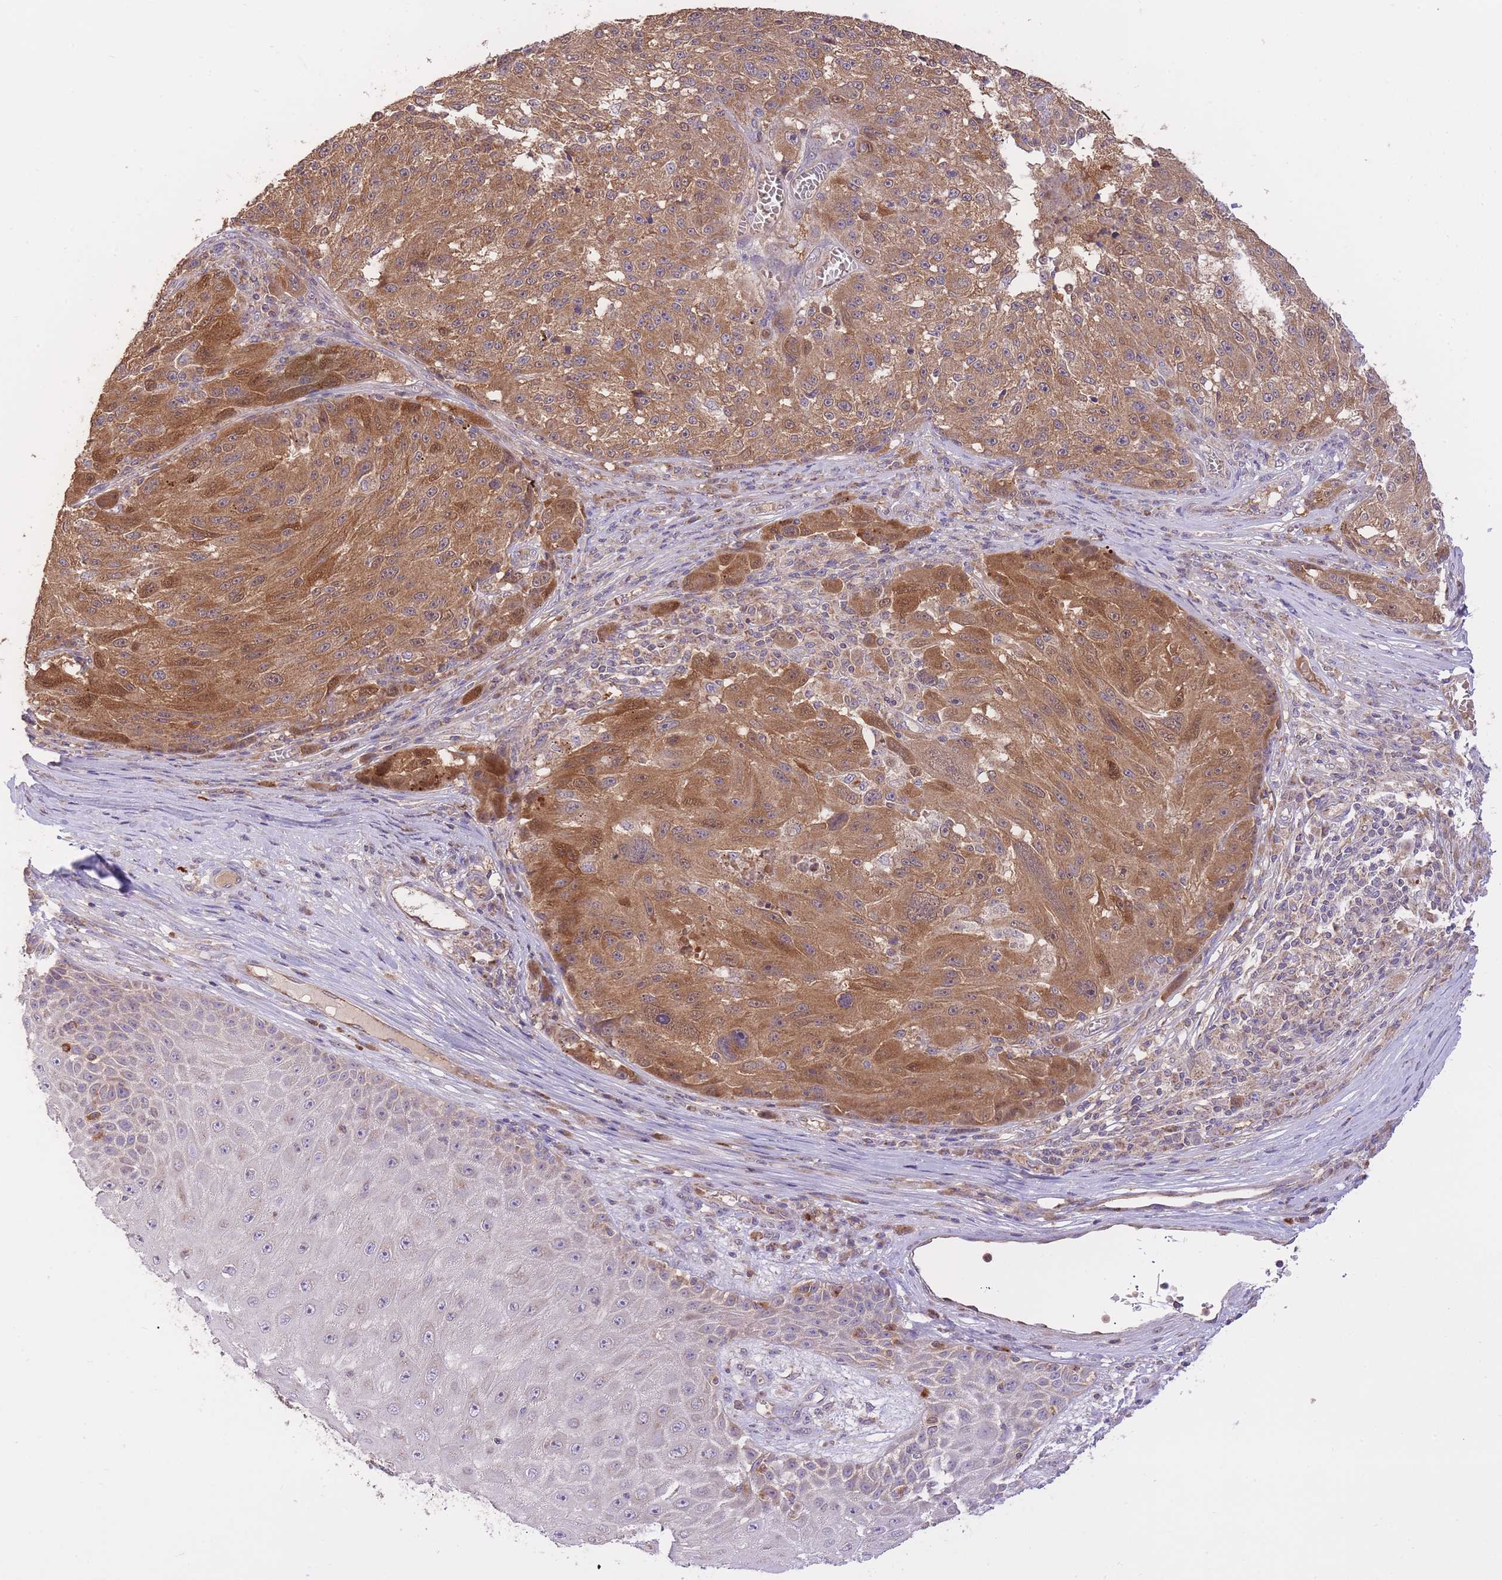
{"staining": {"intensity": "moderate", "quantity": ">75%", "location": "cytoplasmic/membranous"}, "tissue": "melanoma", "cell_type": "Tumor cells", "image_type": "cancer", "snomed": [{"axis": "morphology", "description": "Malignant melanoma, NOS"}, {"axis": "topography", "description": "Skin"}], "caption": "Melanoma stained for a protein (brown) demonstrates moderate cytoplasmic/membranous positive expression in approximately >75% of tumor cells.", "gene": "PREP", "patient": {"sex": "male", "age": 53}}